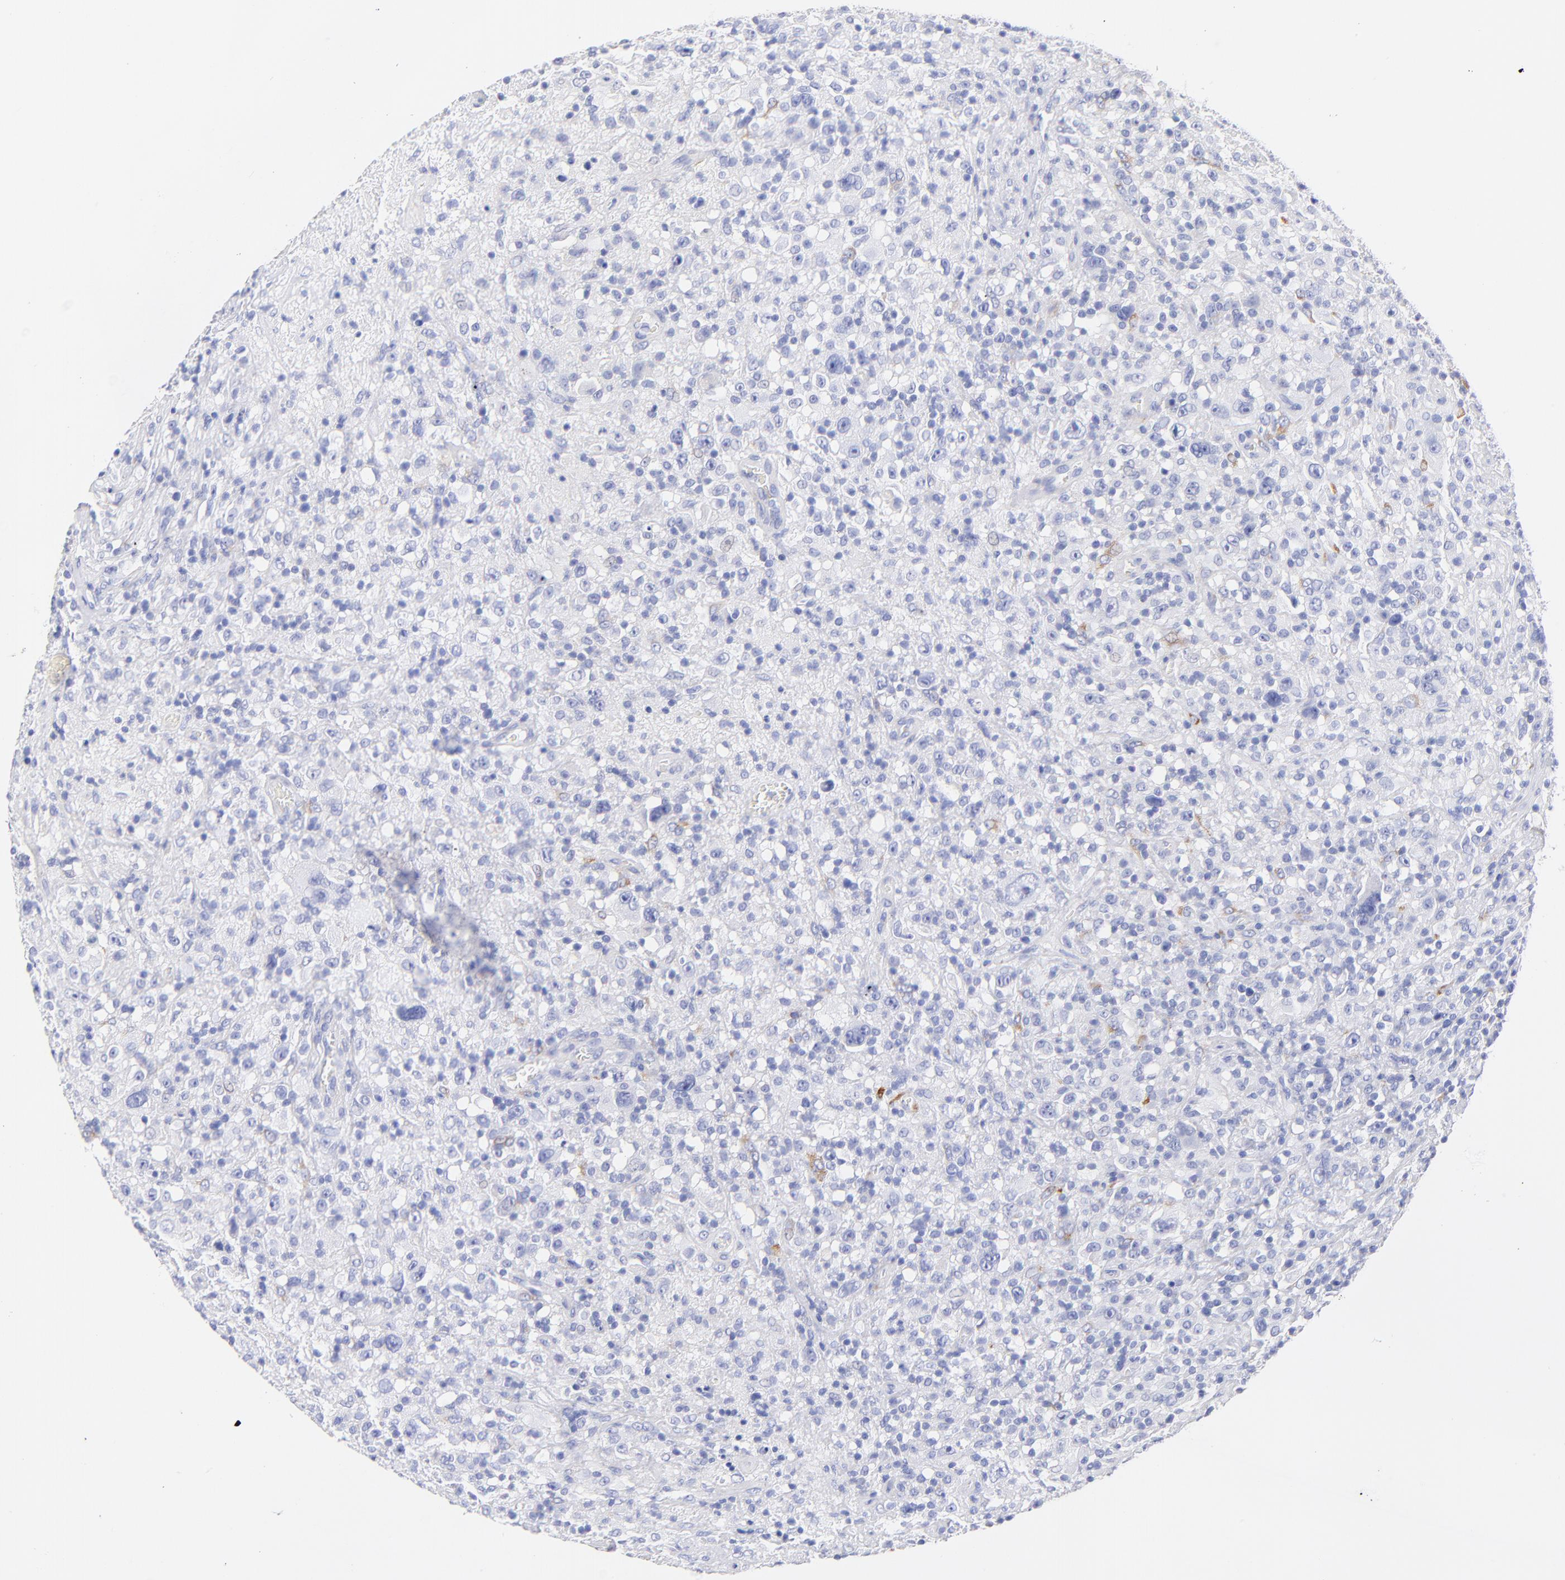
{"staining": {"intensity": "negative", "quantity": "none", "location": "none"}, "tissue": "lymphoma", "cell_type": "Tumor cells", "image_type": "cancer", "snomed": [{"axis": "morphology", "description": "Hodgkin's disease, NOS"}, {"axis": "topography", "description": "Lymph node"}], "caption": "Human Hodgkin's disease stained for a protein using immunohistochemistry reveals no staining in tumor cells.", "gene": "C1QTNF6", "patient": {"sex": "male", "age": 46}}